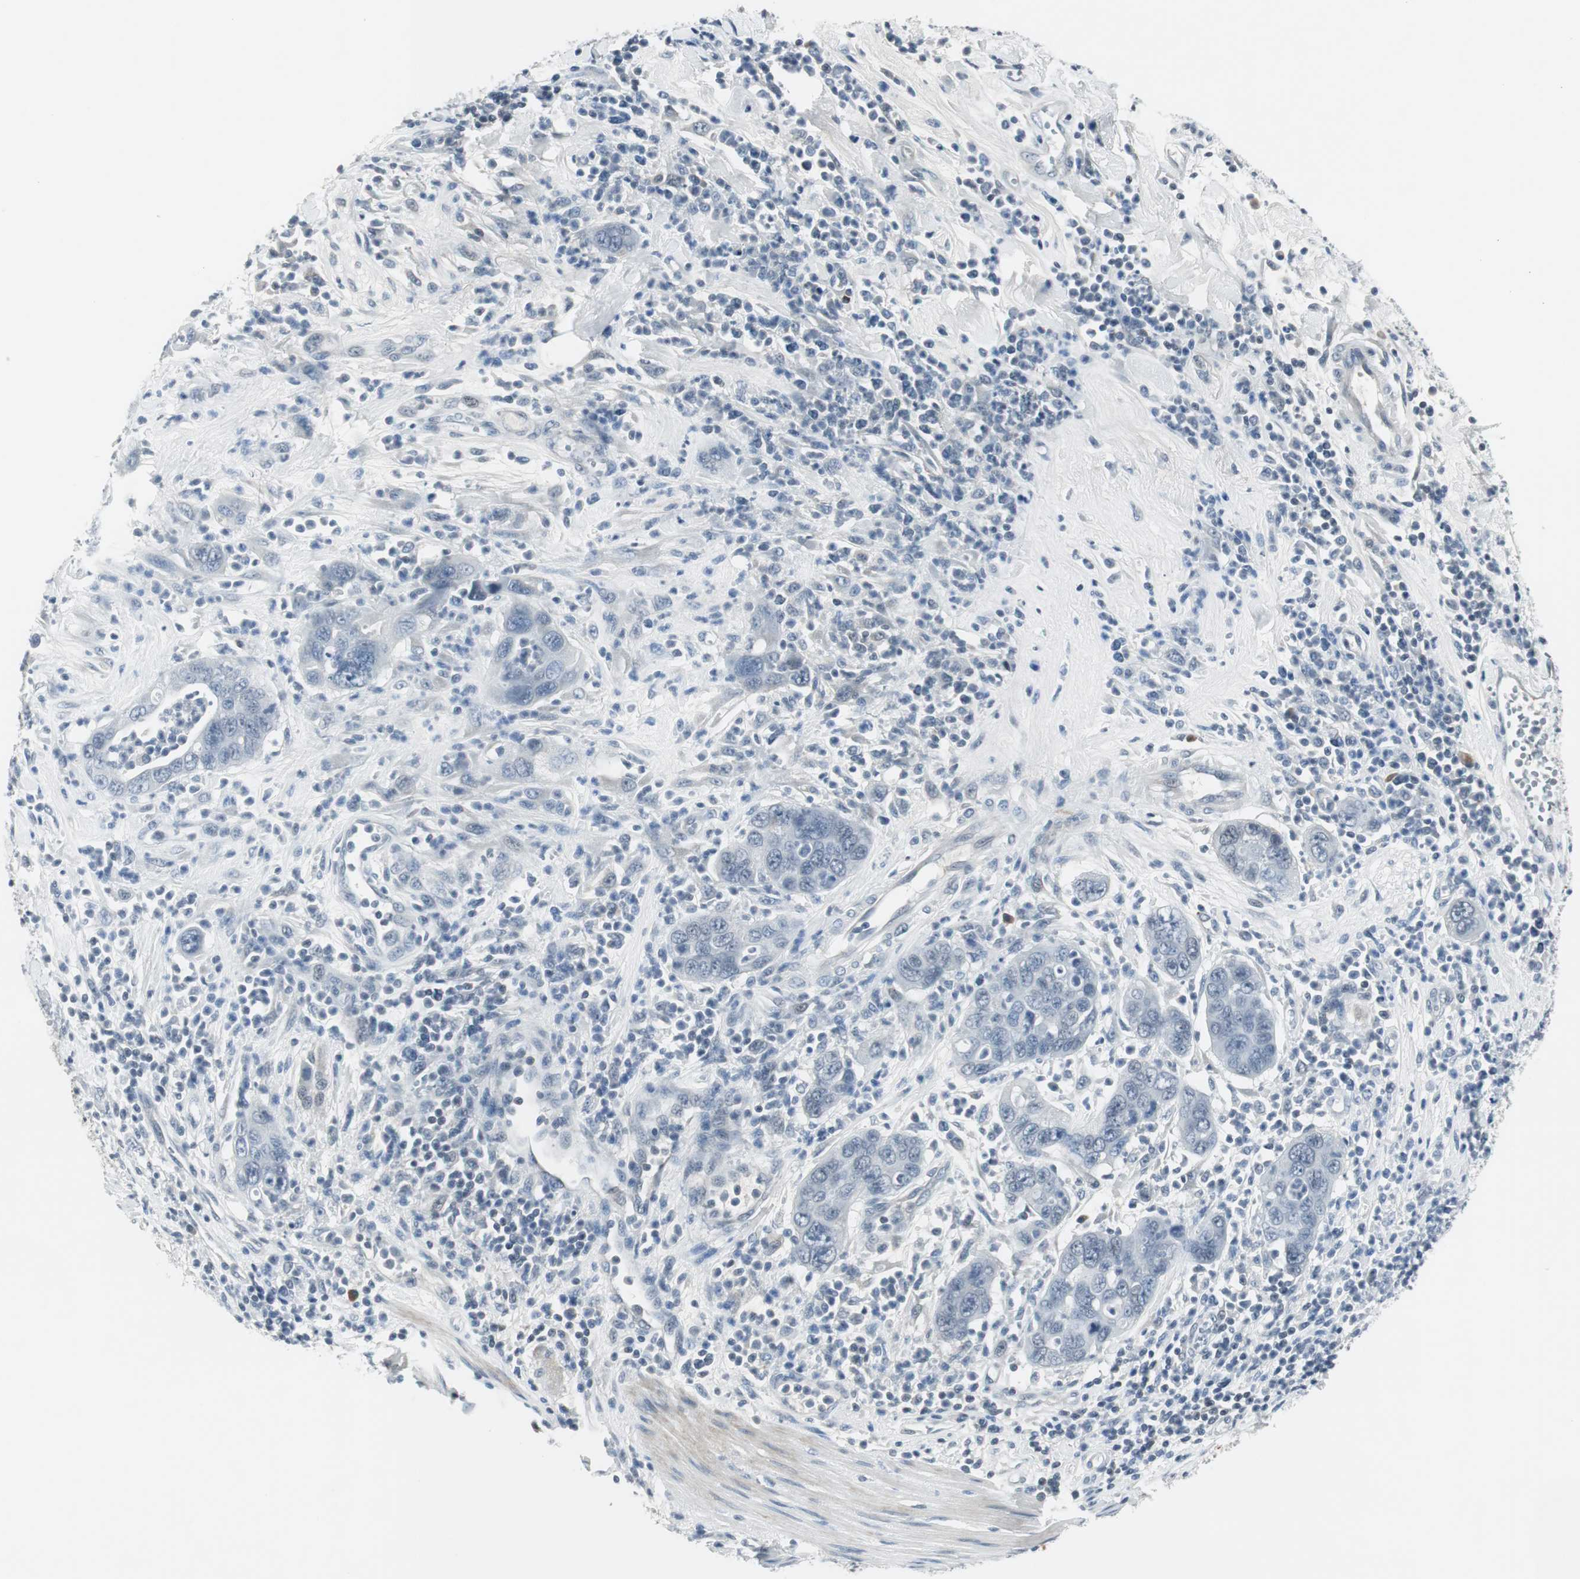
{"staining": {"intensity": "negative", "quantity": "none", "location": "none"}, "tissue": "pancreatic cancer", "cell_type": "Tumor cells", "image_type": "cancer", "snomed": [{"axis": "morphology", "description": "Adenocarcinoma, NOS"}, {"axis": "topography", "description": "Pancreas"}], "caption": "Immunohistochemistry (IHC) photomicrograph of human pancreatic cancer stained for a protein (brown), which displays no expression in tumor cells.", "gene": "ELK1", "patient": {"sex": "female", "age": 71}}